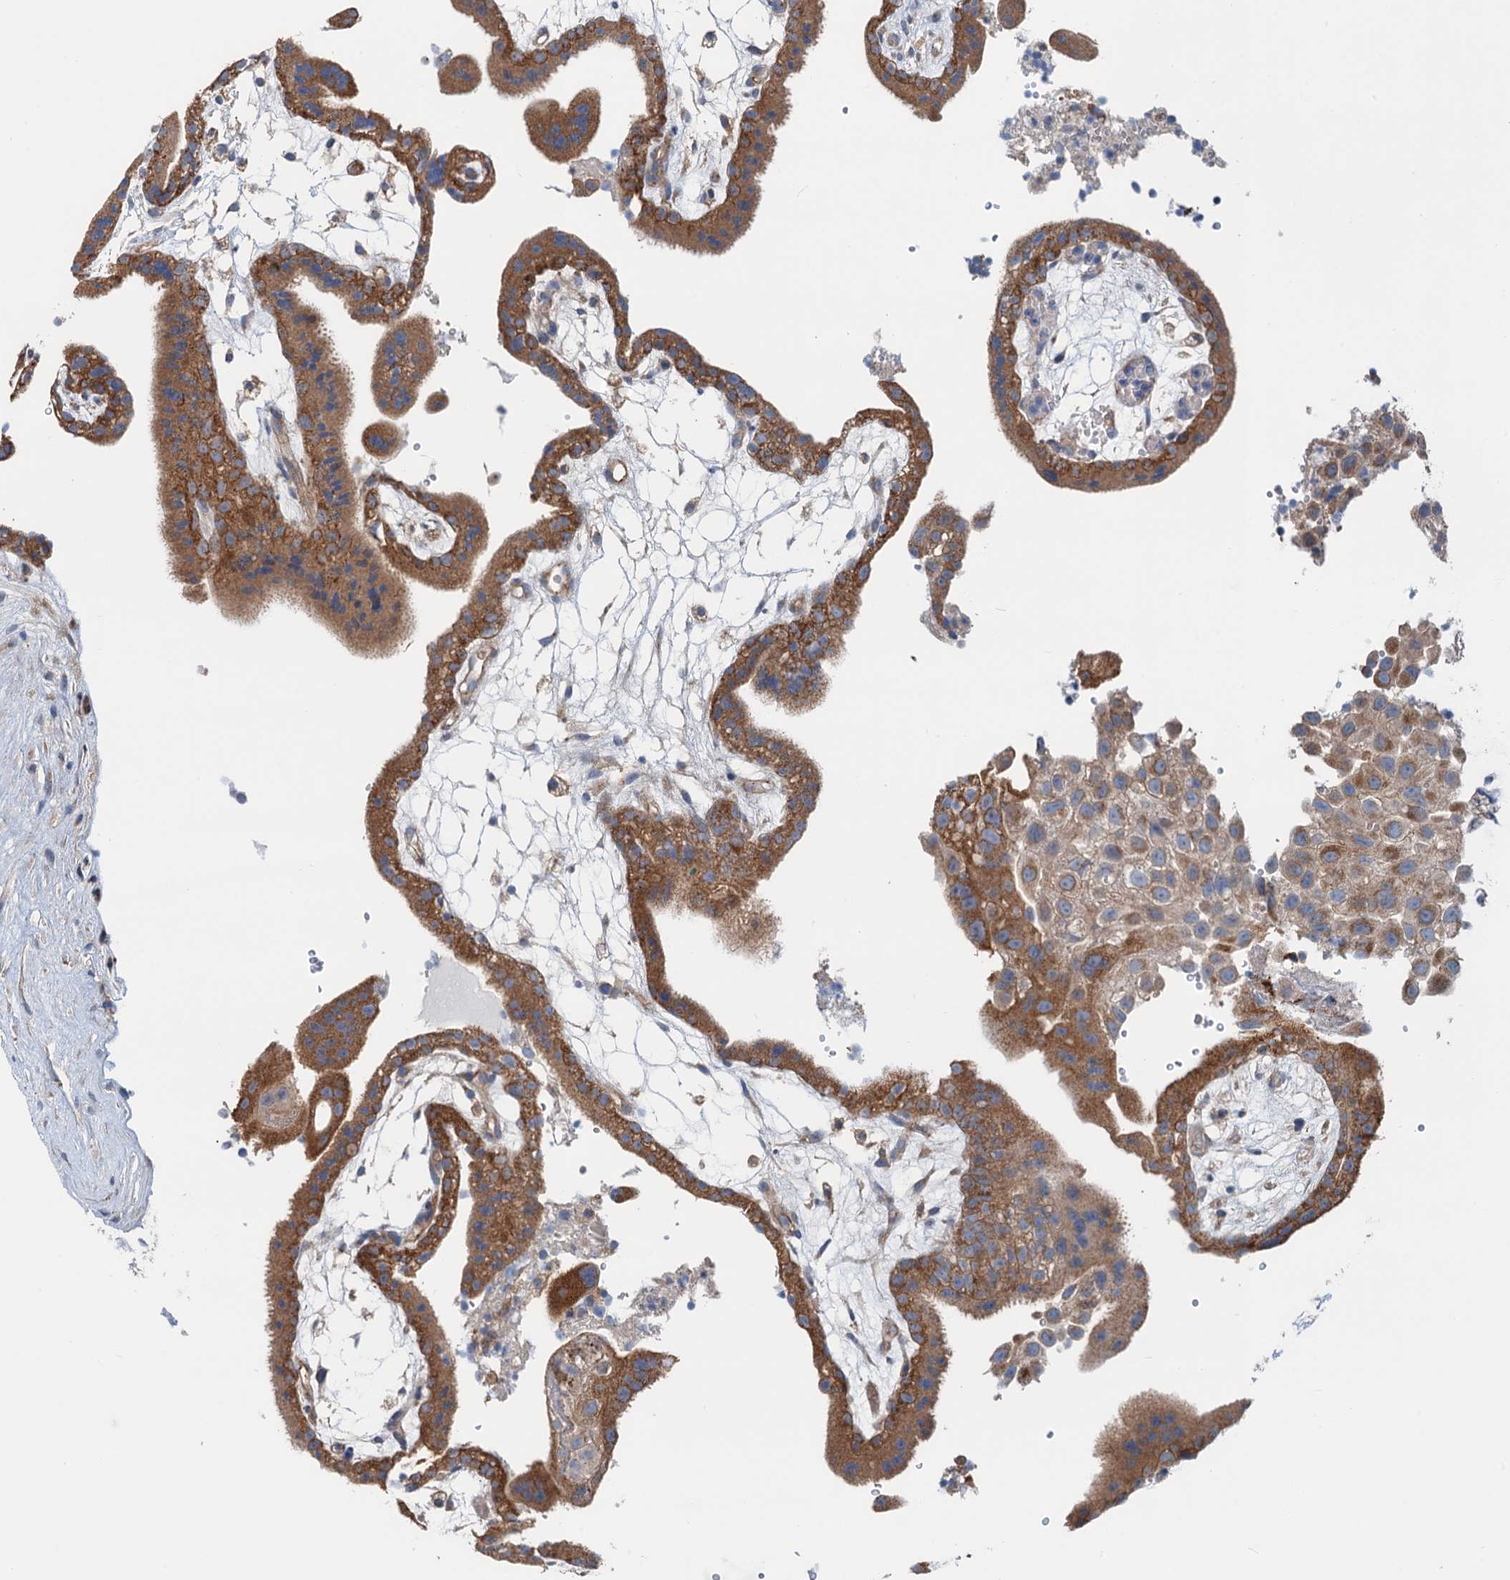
{"staining": {"intensity": "moderate", "quantity": ">75%", "location": "cytoplasmic/membranous"}, "tissue": "placenta", "cell_type": "Trophoblastic cells", "image_type": "normal", "snomed": [{"axis": "morphology", "description": "Normal tissue, NOS"}, {"axis": "topography", "description": "Placenta"}], "caption": "Benign placenta exhibits moderate cytoplasmic/membranous staining in about >75% of trophoblastic cells (brown staining indicates protein expression, while blue staining denotes nuclei)..", "gene": "ANKRD26", "patient": {"sex": "female", "age": 18}}